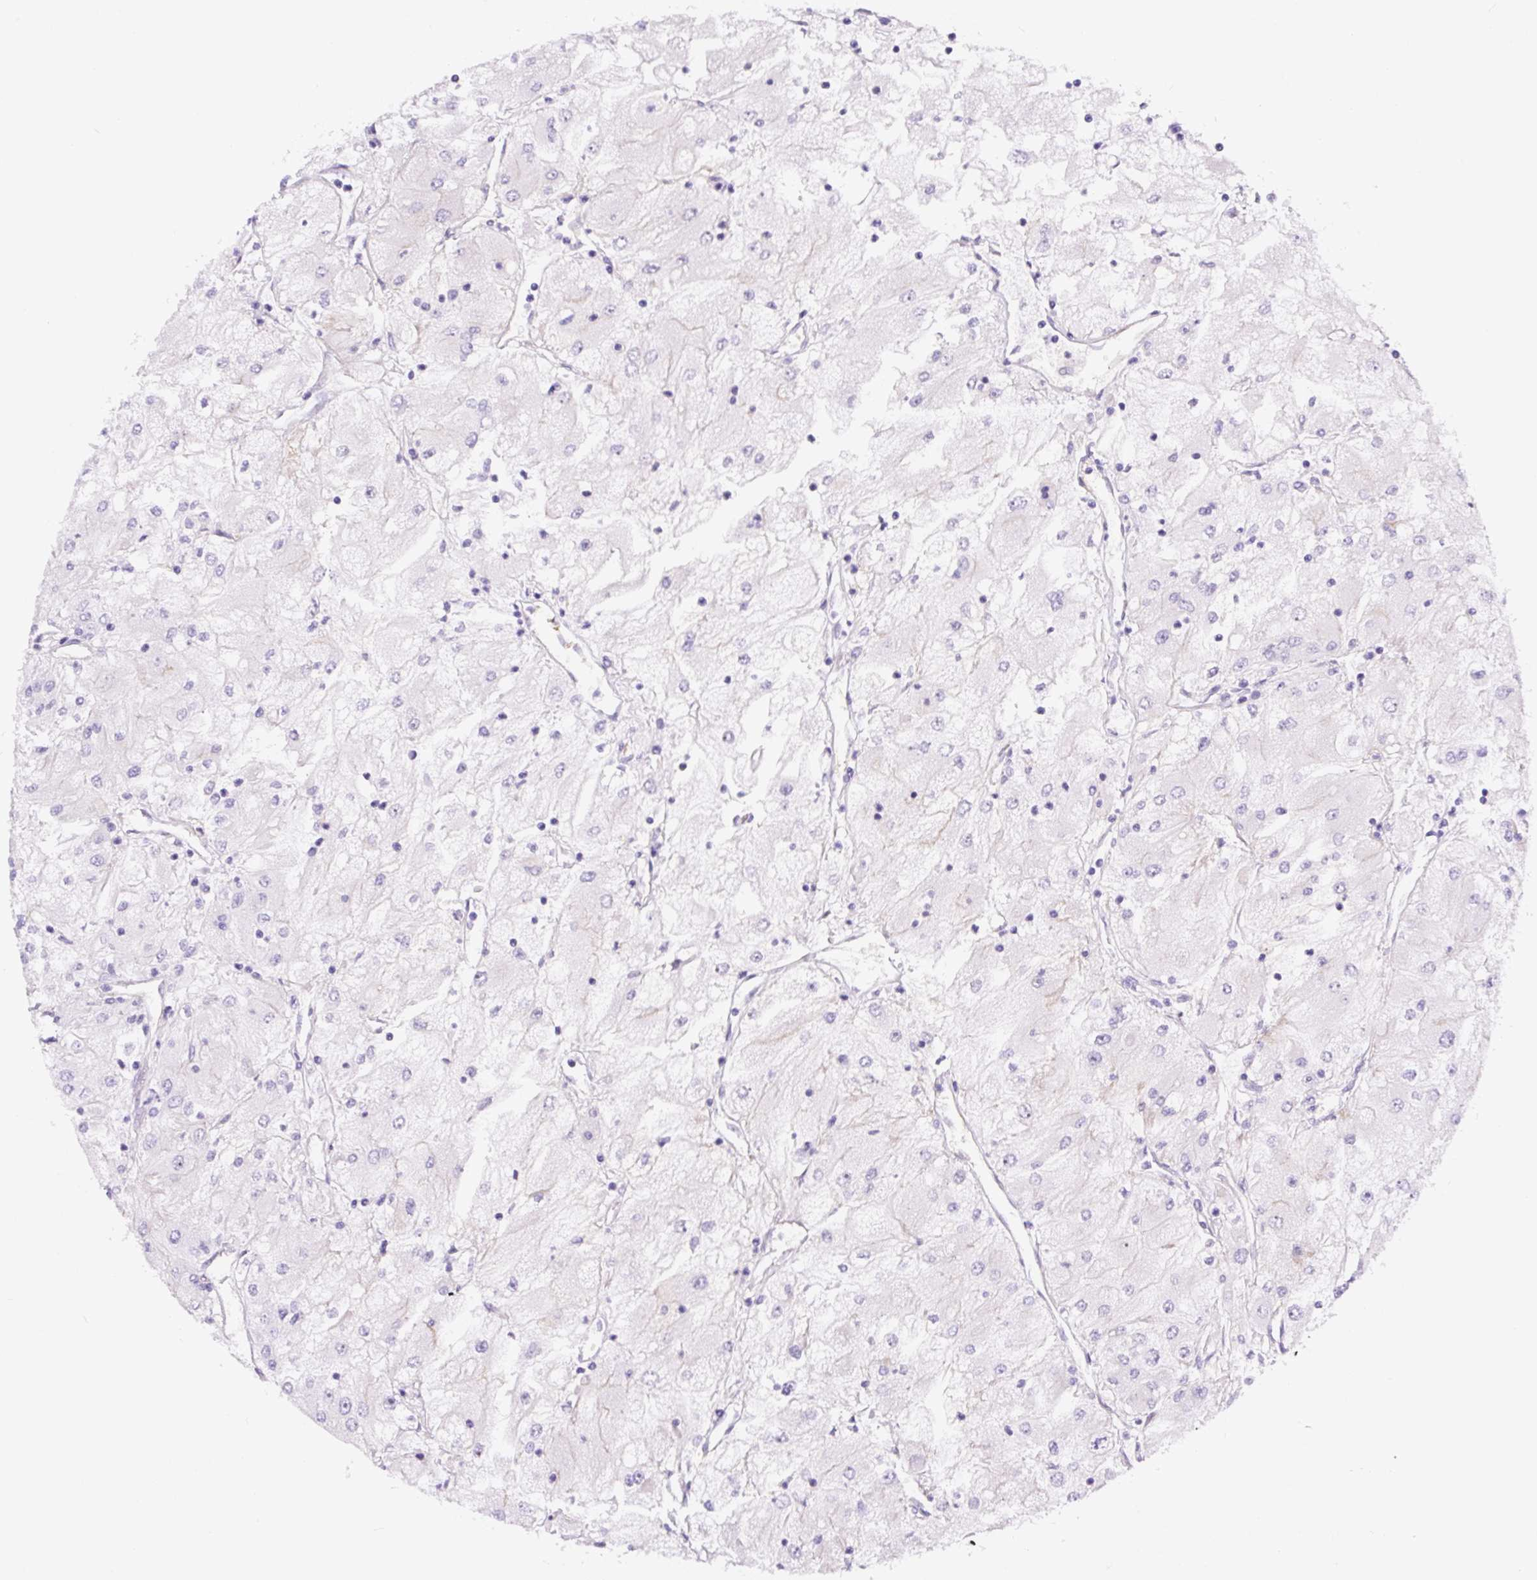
{"staining": {"intensity": "negative", "quantity": "none", "location": "none"}, "tissue": "renal cancer", "cell_type": "Tumor cells", "image_type": "cancer", "snomed": [{"axis": "morphology", "description": "Adenocarcinoma, NOS"}, {"axis": "topography", "description": "Kidney"}], "caption": "Immunohistochemistry of human renal cancer shows no staining in tumor cells.", "gene": "MYO5C", "patient": {"sex": "male", "age": 80}}